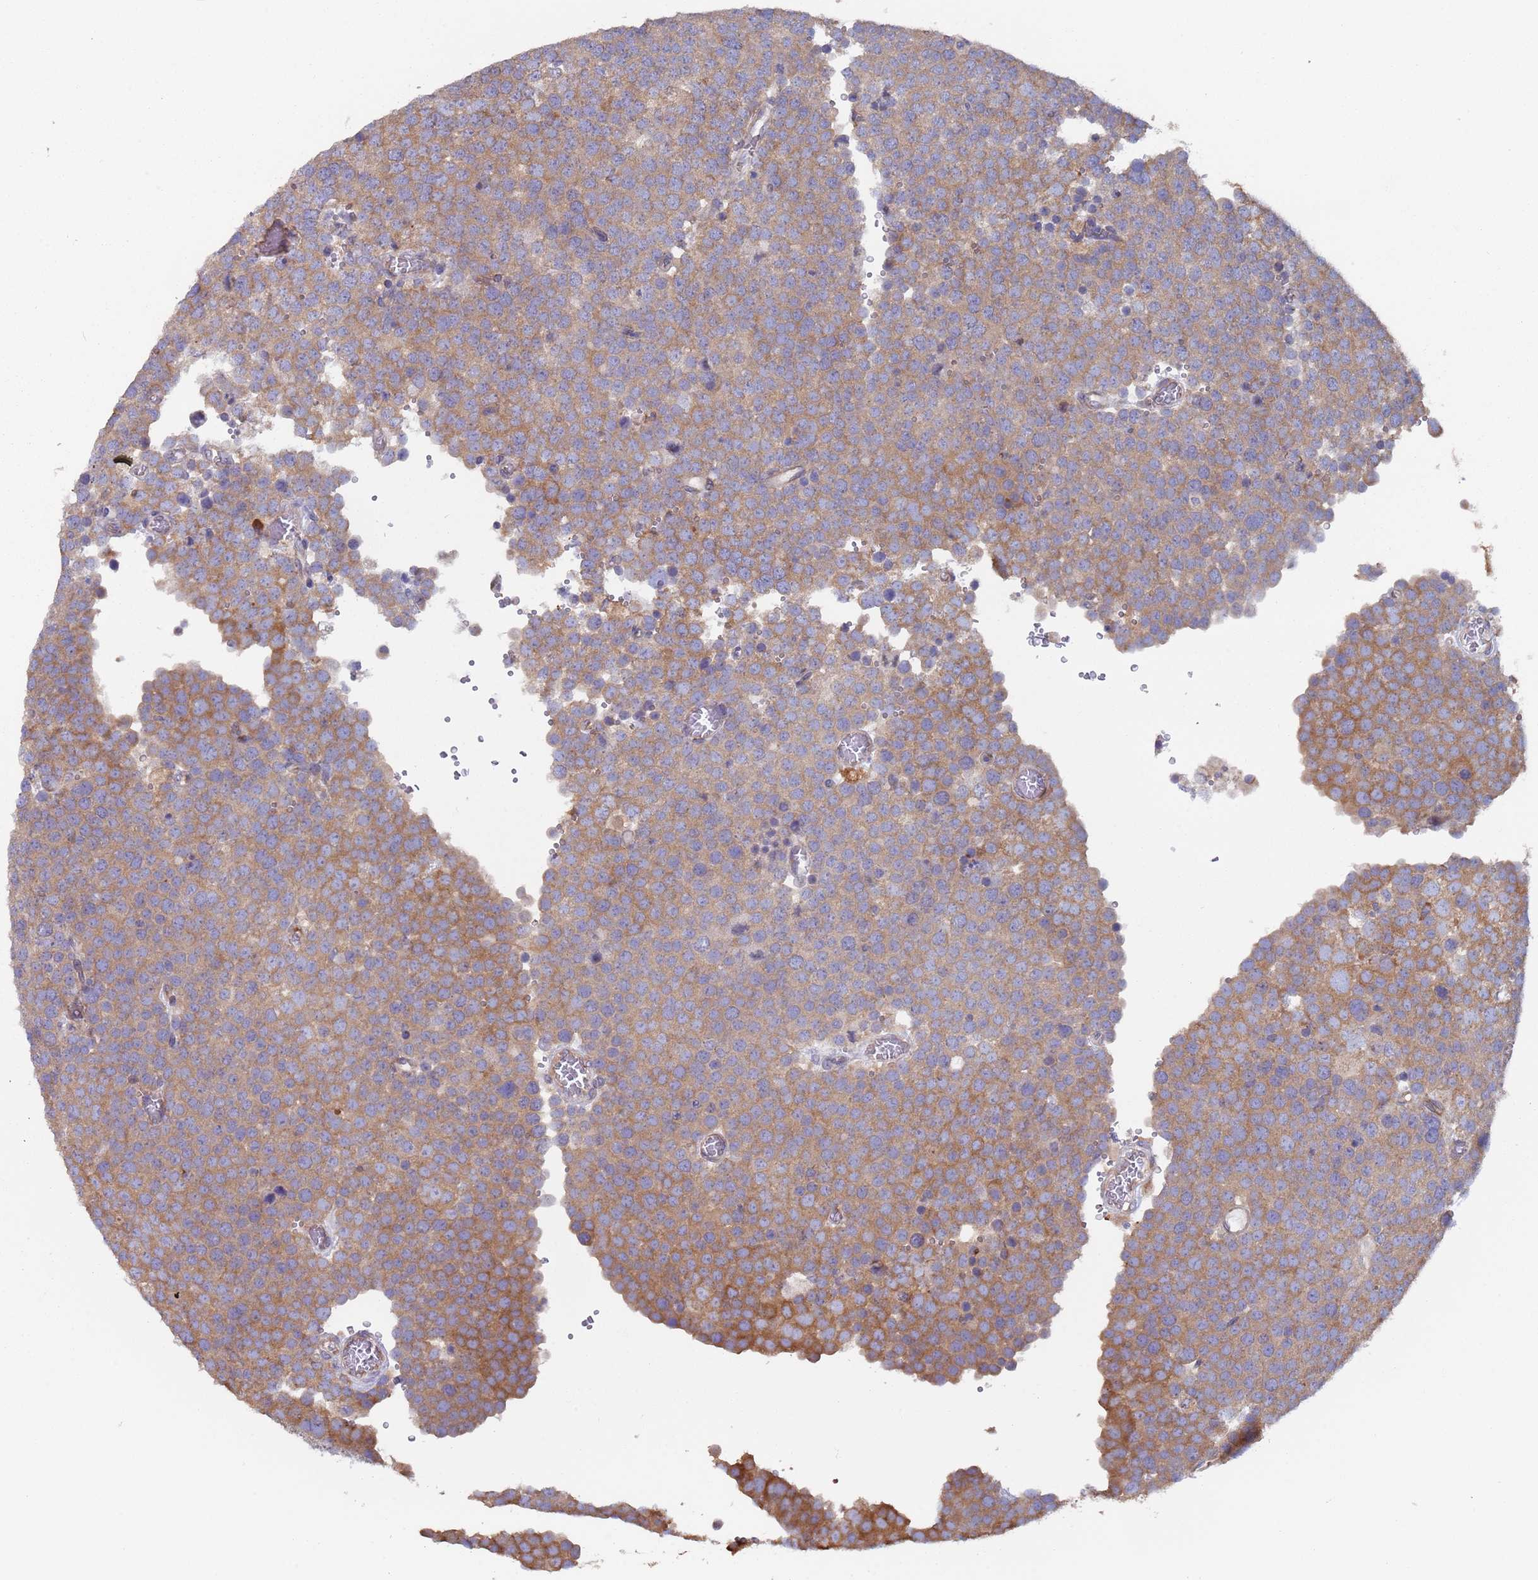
{"staining": {"intensity": "moderate", "quantity": ">75%", "location": "cytoplasmic/membranous"}, "tissue": "testis cancer", "cell_type": "Tumor cells", "image_type": "cancer", "snomed": [{"axis": "morphology", "description": "Normal tissue, NOS"}, {"axis": "morphology", "description": "Seminoma, NOS"}, {"axis": "topography", "description": "Testis"}], "caption": "Protein staining of testis seminoma tissue displays moderate cytoplasmic/membranous expression in about >75% of tumor cells.", "gene": "ZNF844", "patient": {"sex": "male", "age": 71}}